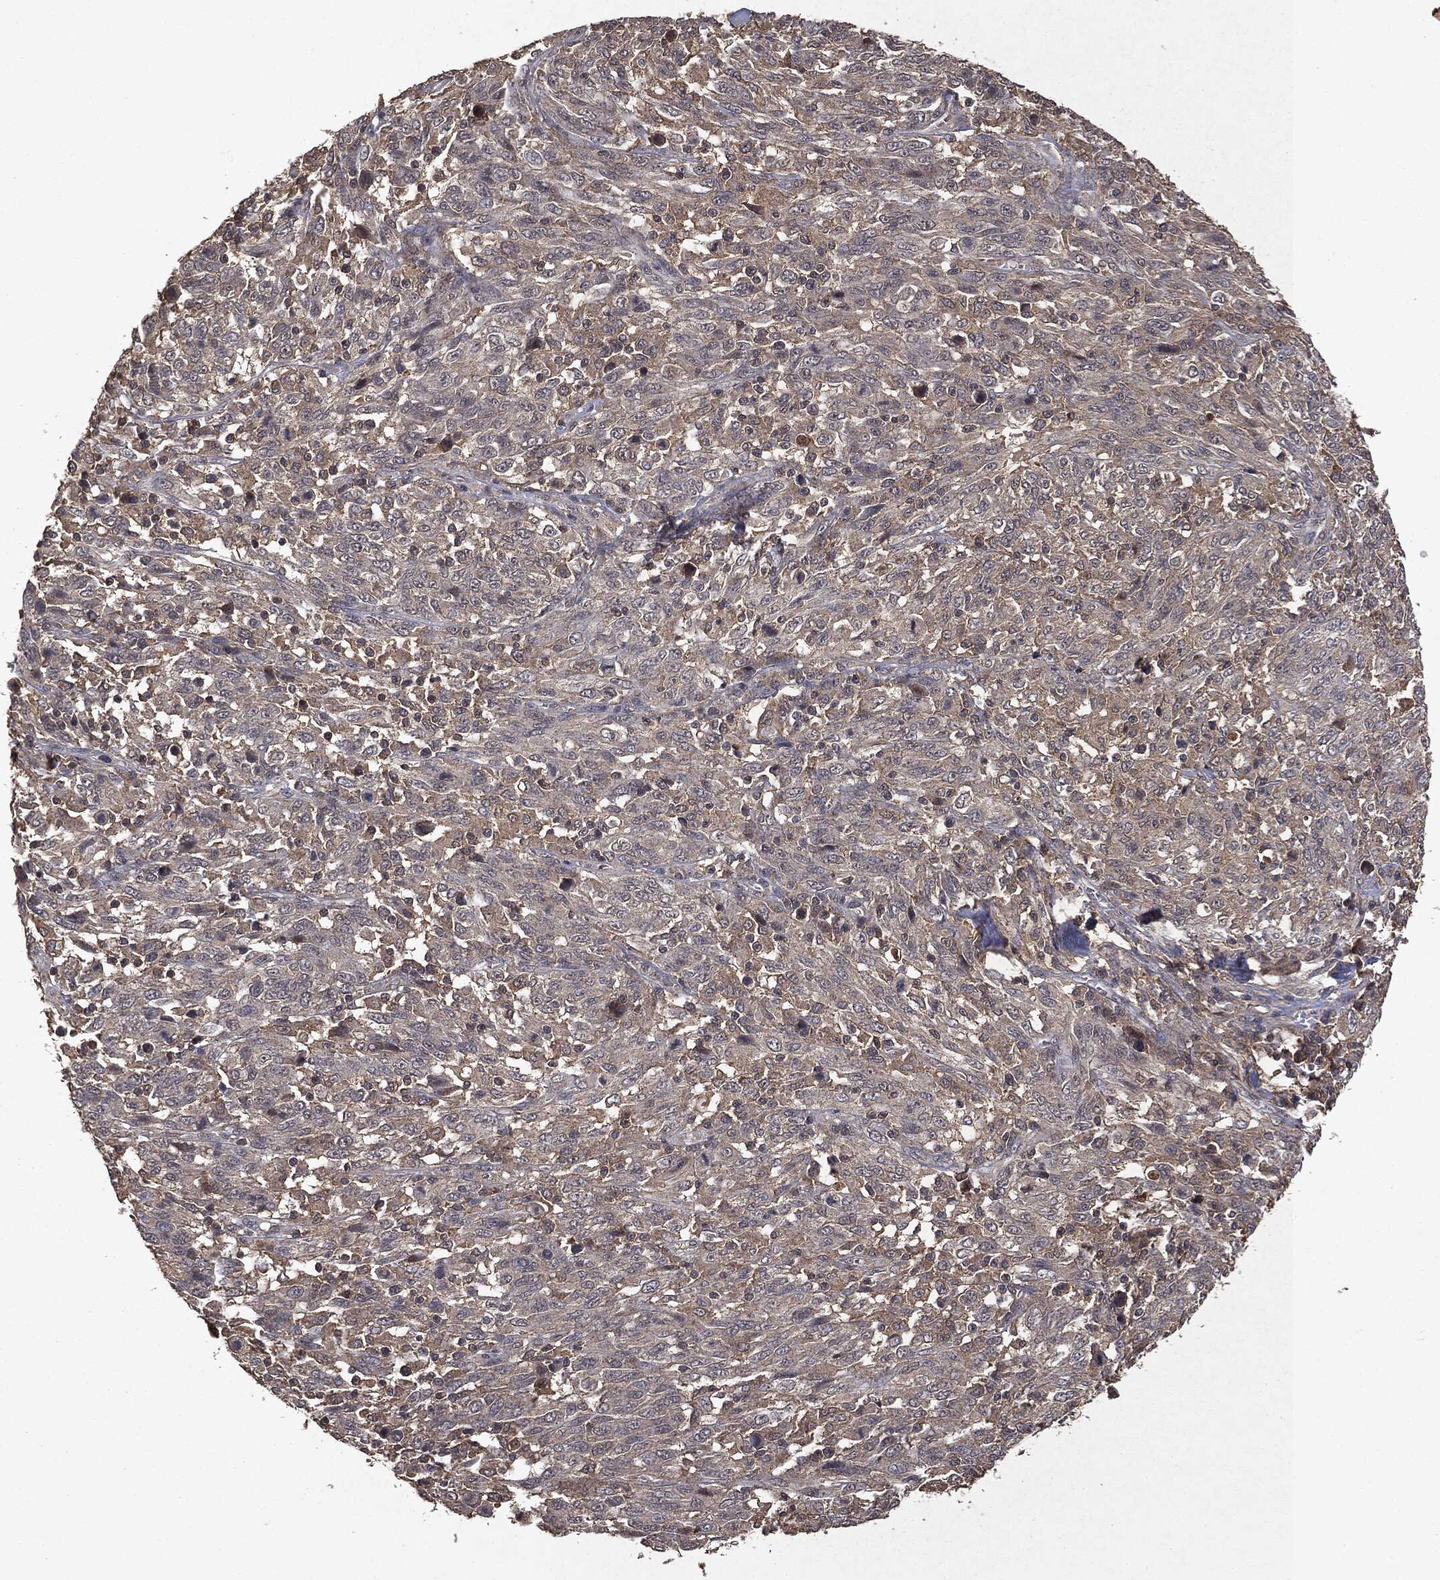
{"staining": {"intensity": "negative", "quantity": "none", "location": "none"}, "tissue": "melanoma", "cell_type": "Tumor cells", "image_type": "cancer", "snomed": [{"axis": "morphology", "description": "Malignant melanoma, NOS"}, {"axis": "topography", "description": "Skin"}], "caption": "Human malignant melanoma stained for a protein using immunohistochemistry (IHC) reveals no staining in tumor cells.", "gene": "MTOR", "patient": {"sex": "female", "age": 91}}